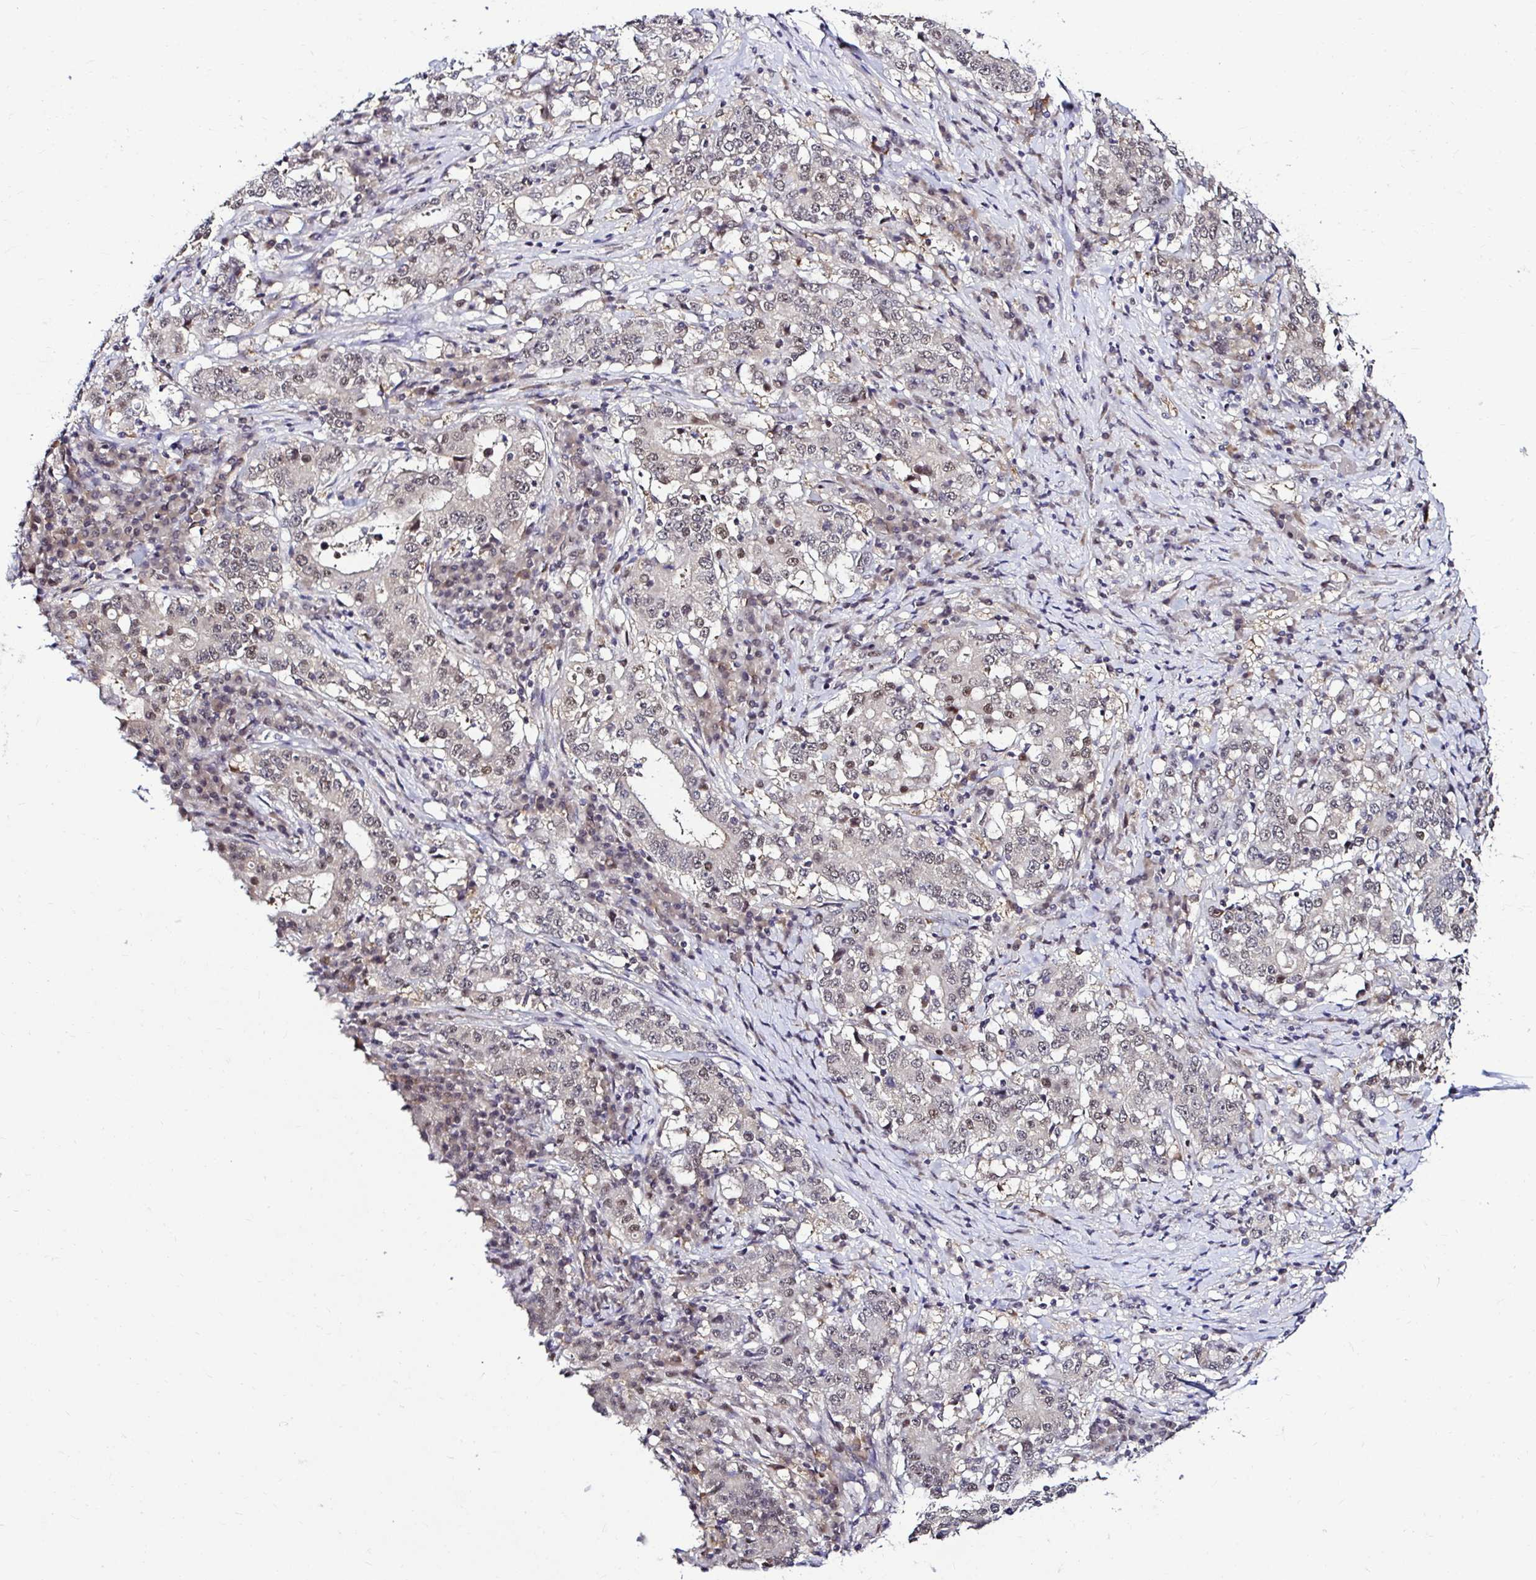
{"staining": {"intensity": "weak", "quantity": "25%-75%", "location": "nuclear"}, "tissue": "stomach cancer", "cell_type": "Tumor cells", "image_type": "cancer", "snomed": [{"axis": "morphology", "description": "Adenocarcinoma, NOS"}, {"axis": "topography", "description": "Stomach"}], "caption": "Protein staining by immunohistochemistry (IHC) shows weak nuclear staining in approximately 25%-75% of tumor cells in stomach cancer.", "gene": "PSMD3", "patient": {"sex": "male", "age": 59}}